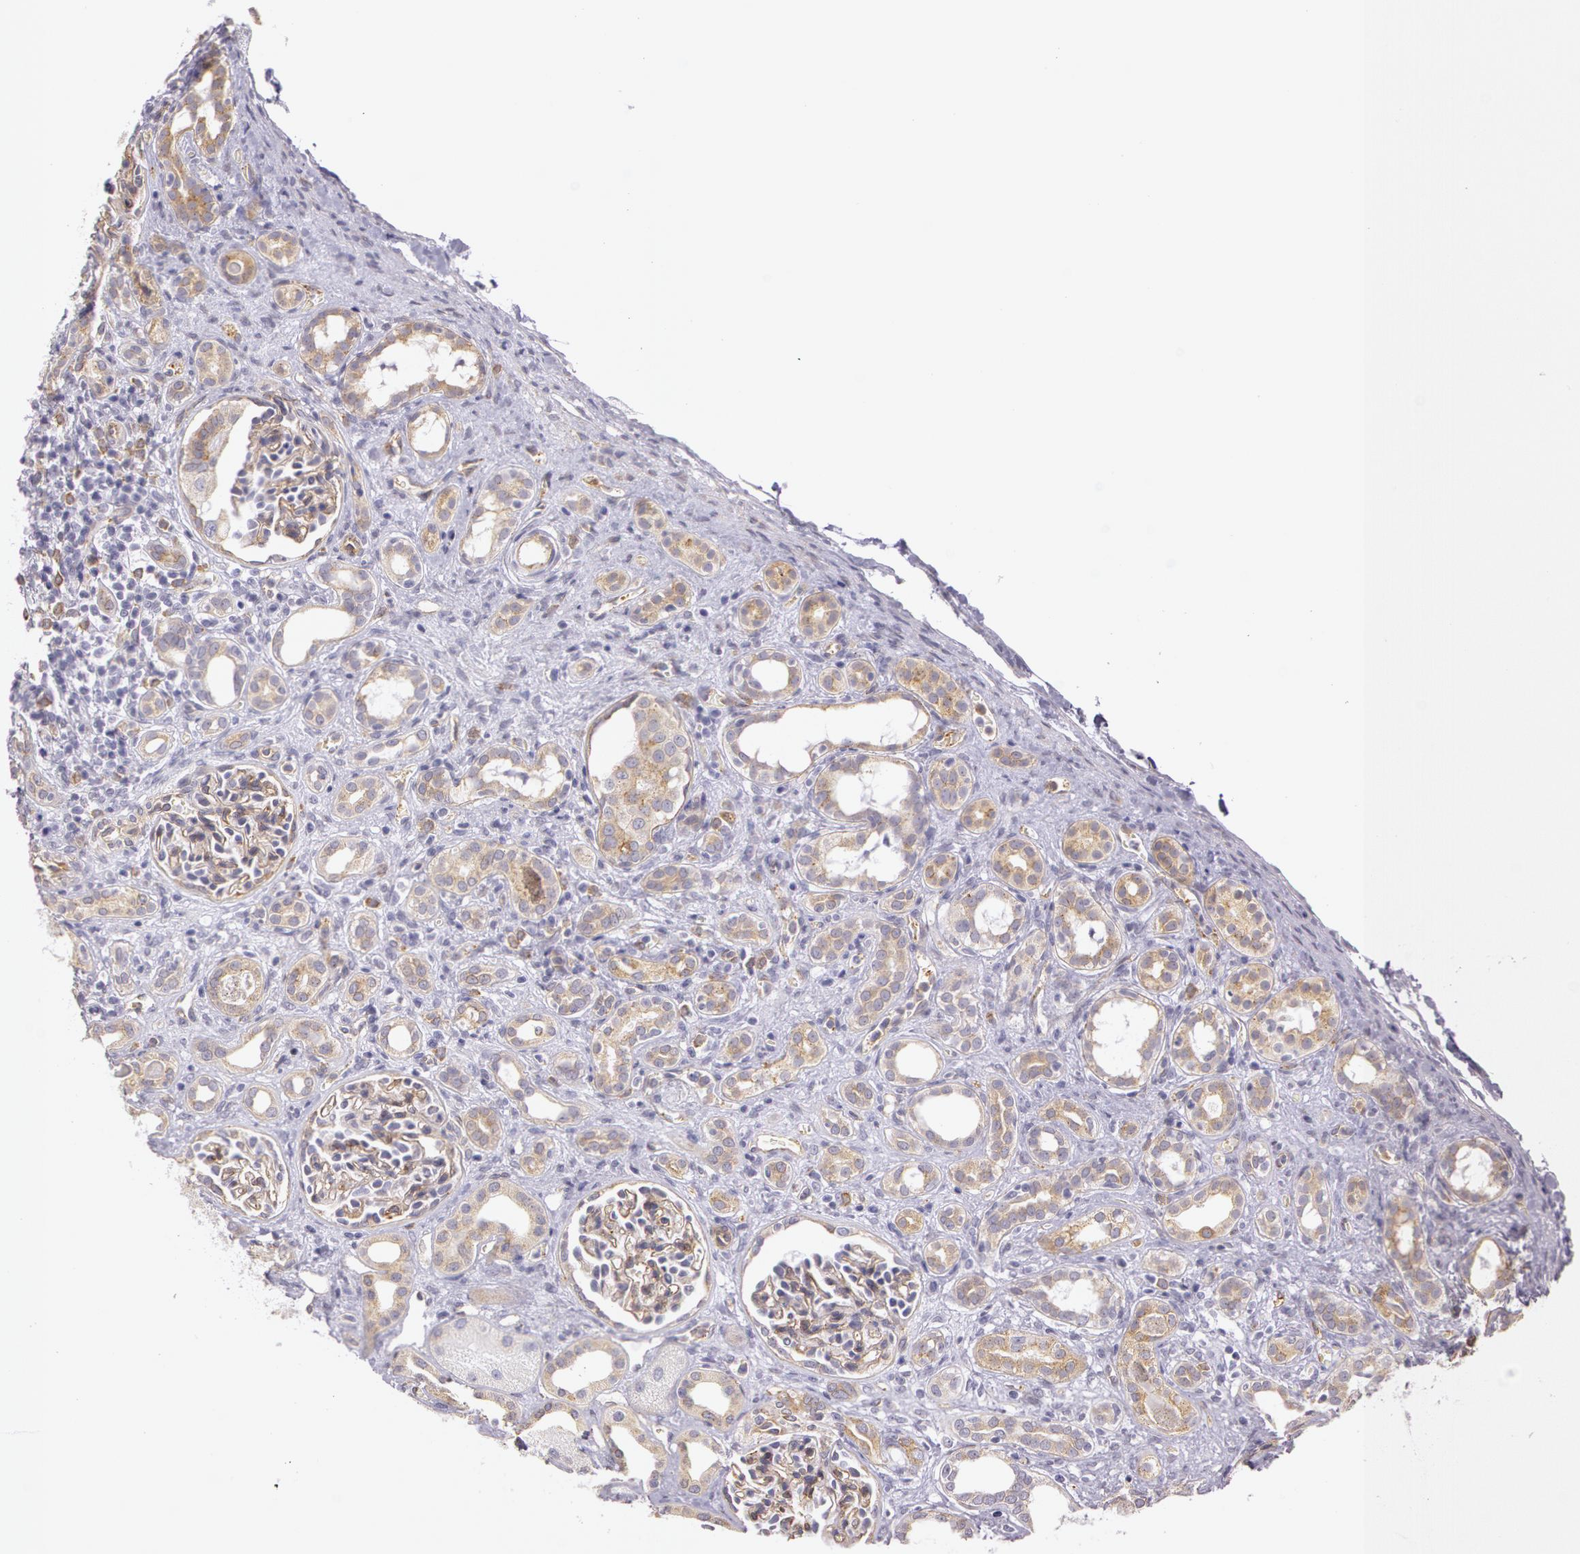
{"staining": {"intensity": "weak", "quantity": ">75%", "location": "cytoplasmic/membranous"}, "tissue": "kidney", "cell_type": "Cells in glomeruli", "image_type": "normal", "snomed": [{"axis": "morphology", "description": "Normal tissue, NOS"}, {"axis": "topography", "description": "Kidney"}], "caption": "Cells in glomeruli exhibit weak cytoplasmic/membranous staining in approximately >75% of cells in normal kidney.", "gene": "APP", "patient": {"sex": "male", "age": 7}}